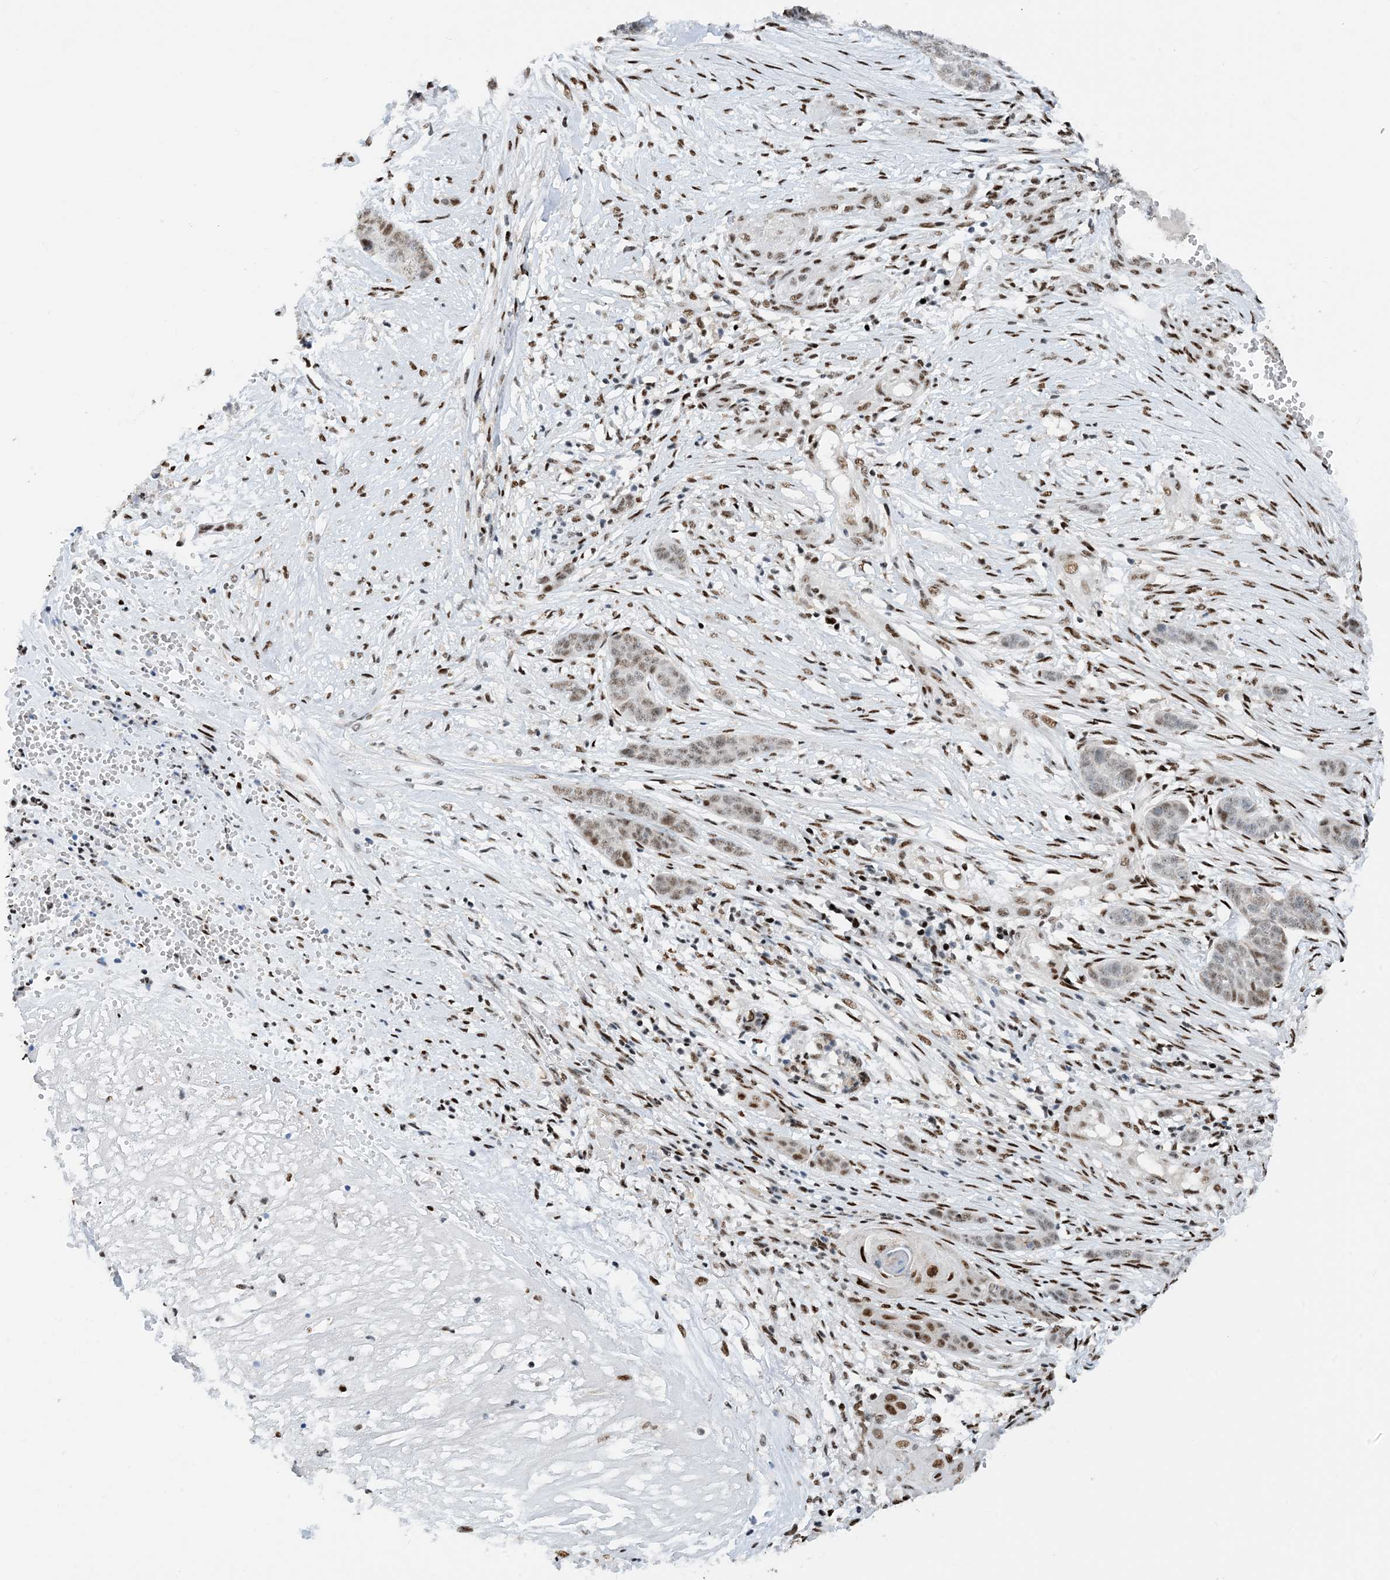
{"staining": {"intensity": "moderate", "quantity": "<25%", "location": "nuclear"}, "tissue": "skin cancer", "cell_type": "Tumor cells", "image_type": "cancer", "snomed": [{"axis": "morphology", "description": "Basal cell carcinoma"}, {"axis": "topography", "description": "Skin"}], "caption": "IHC staining of skin cancer, which reveals low levels of moderate nuclear staining in about <25% of tumor cells indicating moderate nuclear protein expression. The staining was performed using DAB (brown) for protein detection and nuclei were counterstained in hematoxylin (blue).", "gene": "HEMK1", "patient": {"sex": "female", "age": 64}}